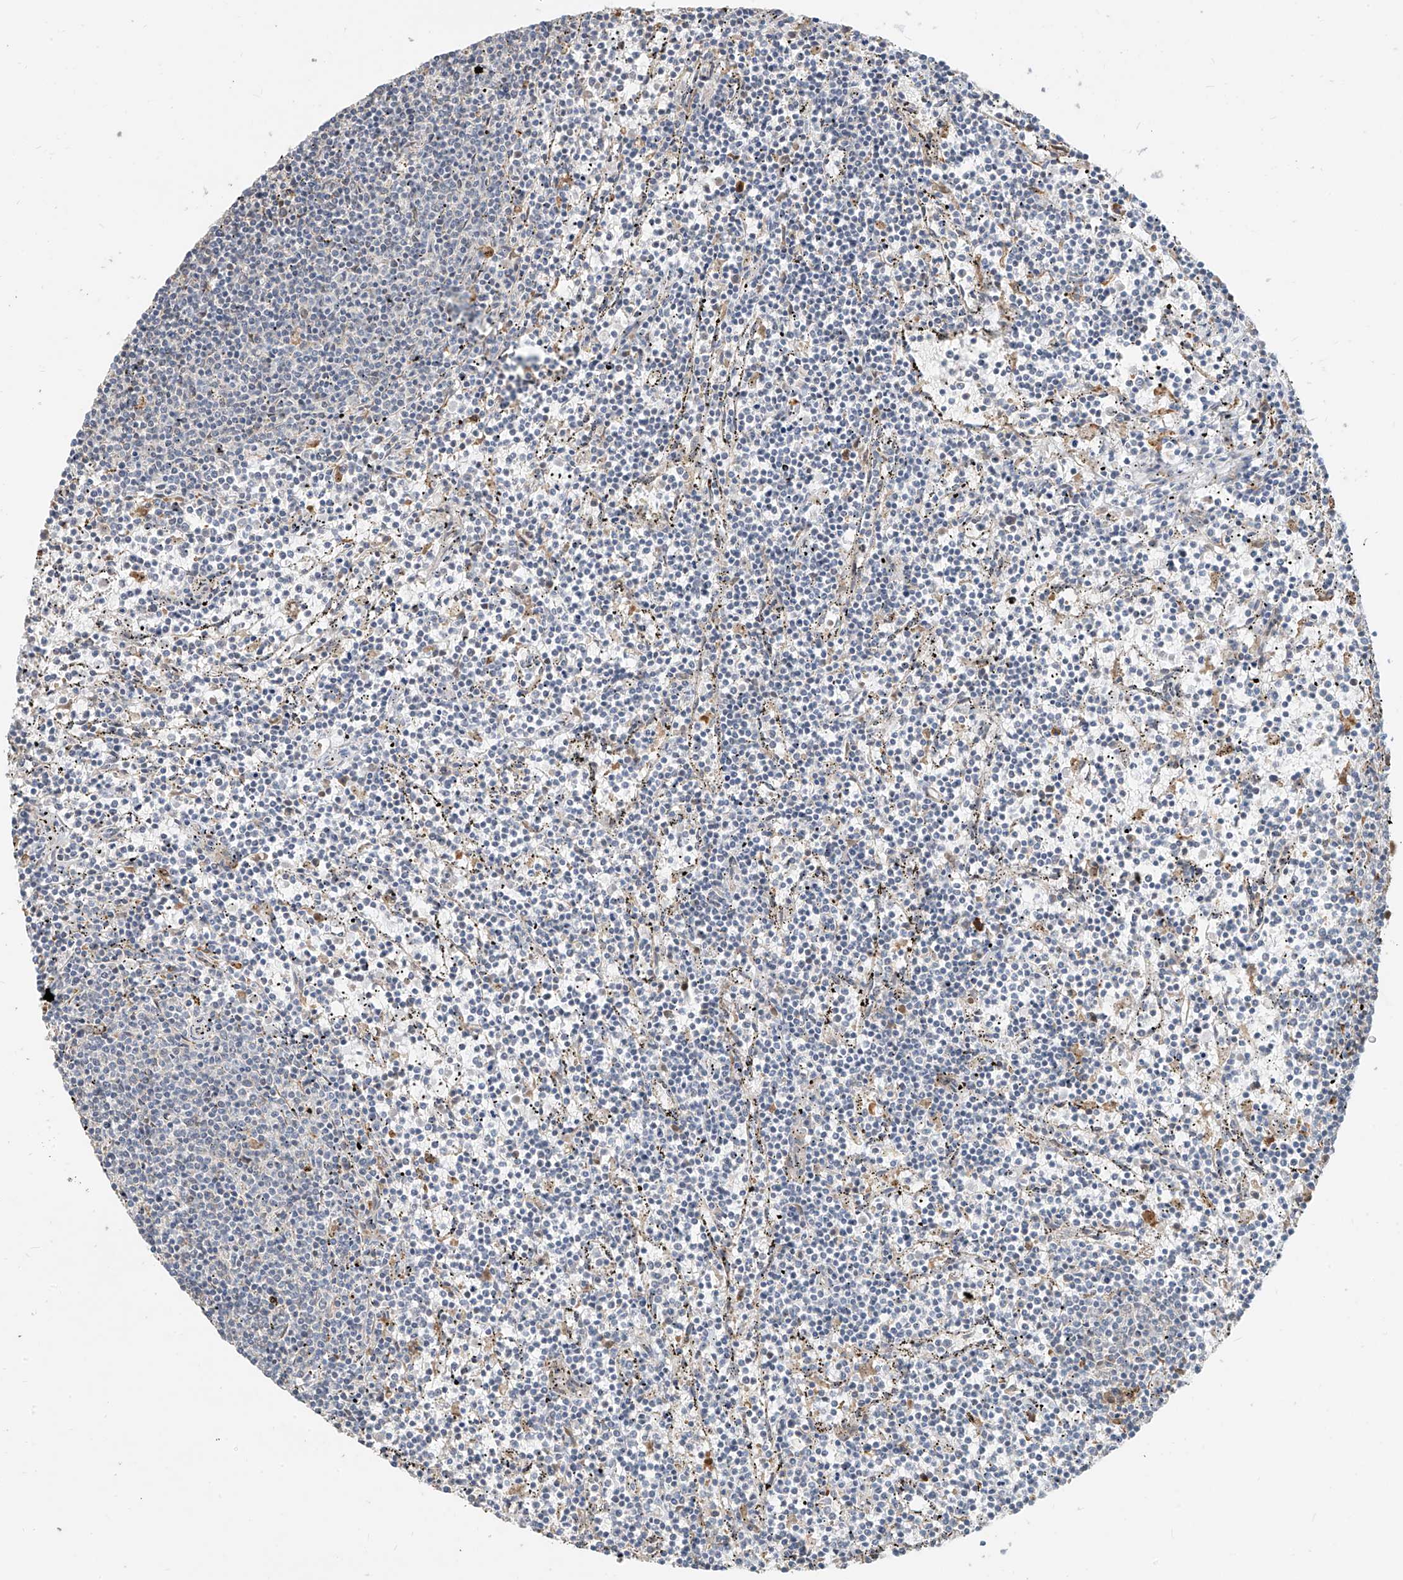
{"staining": {"intensity": "negative", "quantity": "none", "location": "none"}, "tissue": "lymphoma", "cell_type": "Tumor cells", "image_type": "cancer", "snomed": [{"axis": "morphology", "description": "Malignant lymphoma, non-Hodgkin's type, Low grade"}, {"axis": "topography", "description": "Spleen"}], "caption": "Immunohistochemistry of human lymphoma shows no staining in tumor cells.", "gene": "ZMYM2", "patient": {"sex": "female", "age": 50}}